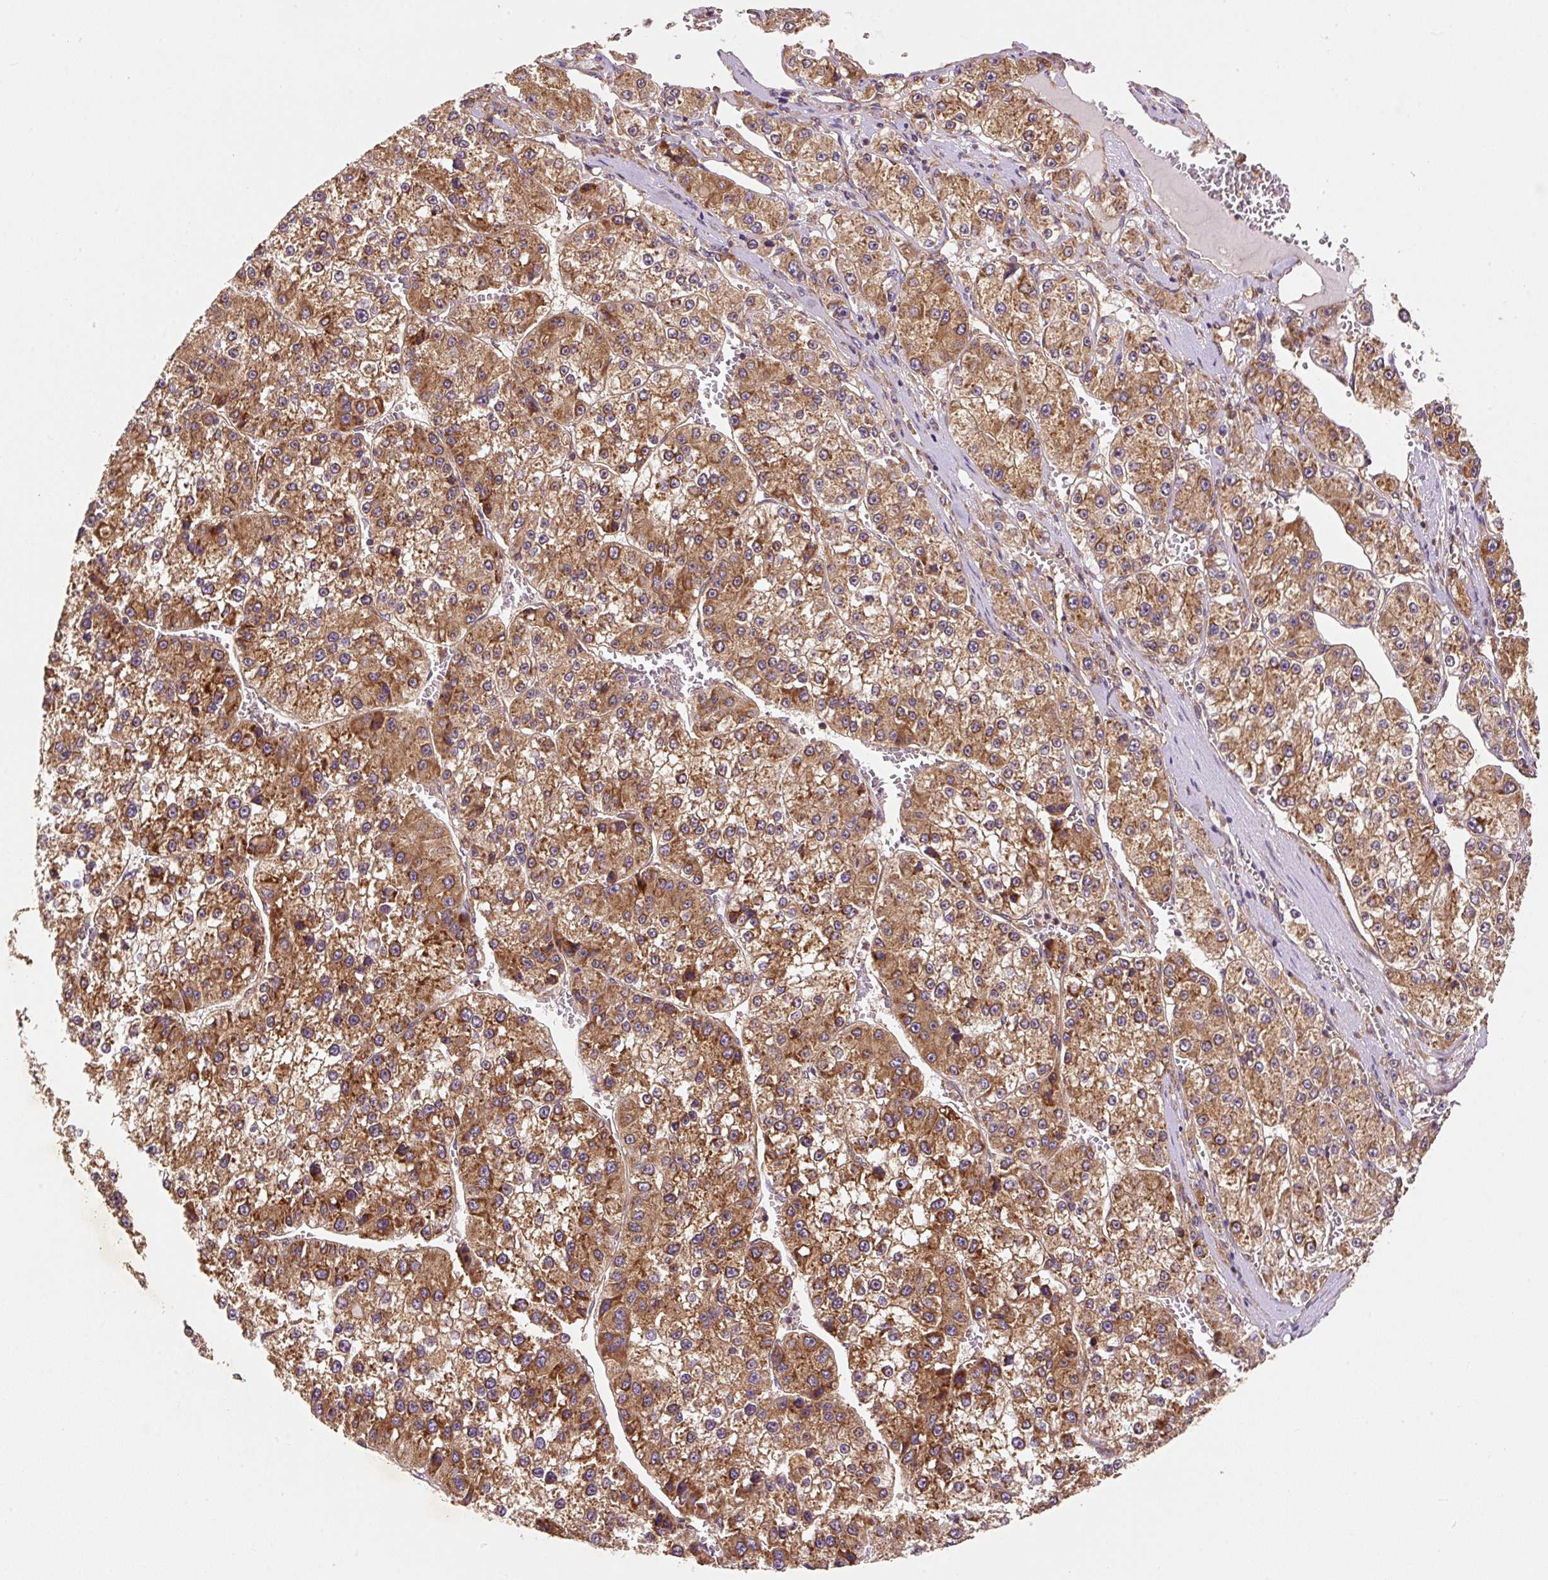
{"staining": {"intensity": "moderate", "quantity": ">75%", "location": "cytoplasmic/membranous"}, "tissue": "liver cancer", "cell_type": "Tumor cells", "image_type": "cancer", "snomed": [{"axis": "morphology", "description": "Carcinoma, Hepatocellular, NOS"}, {"axis": "topography", "description": "Liver"}], "caption": "Immunohistochemistry (IHC) micrograph of neoplastic tissue: liver cancer stained using immunohistochemistry reveals medium levels of moderate protein expression localized specifically in the cytoplasmic/membranous of tumor cells, appearing as a cytoplasmic/membranous brown color.", "gene": "EIF2S2", "patient": {"sex": "female", "age": 73}}